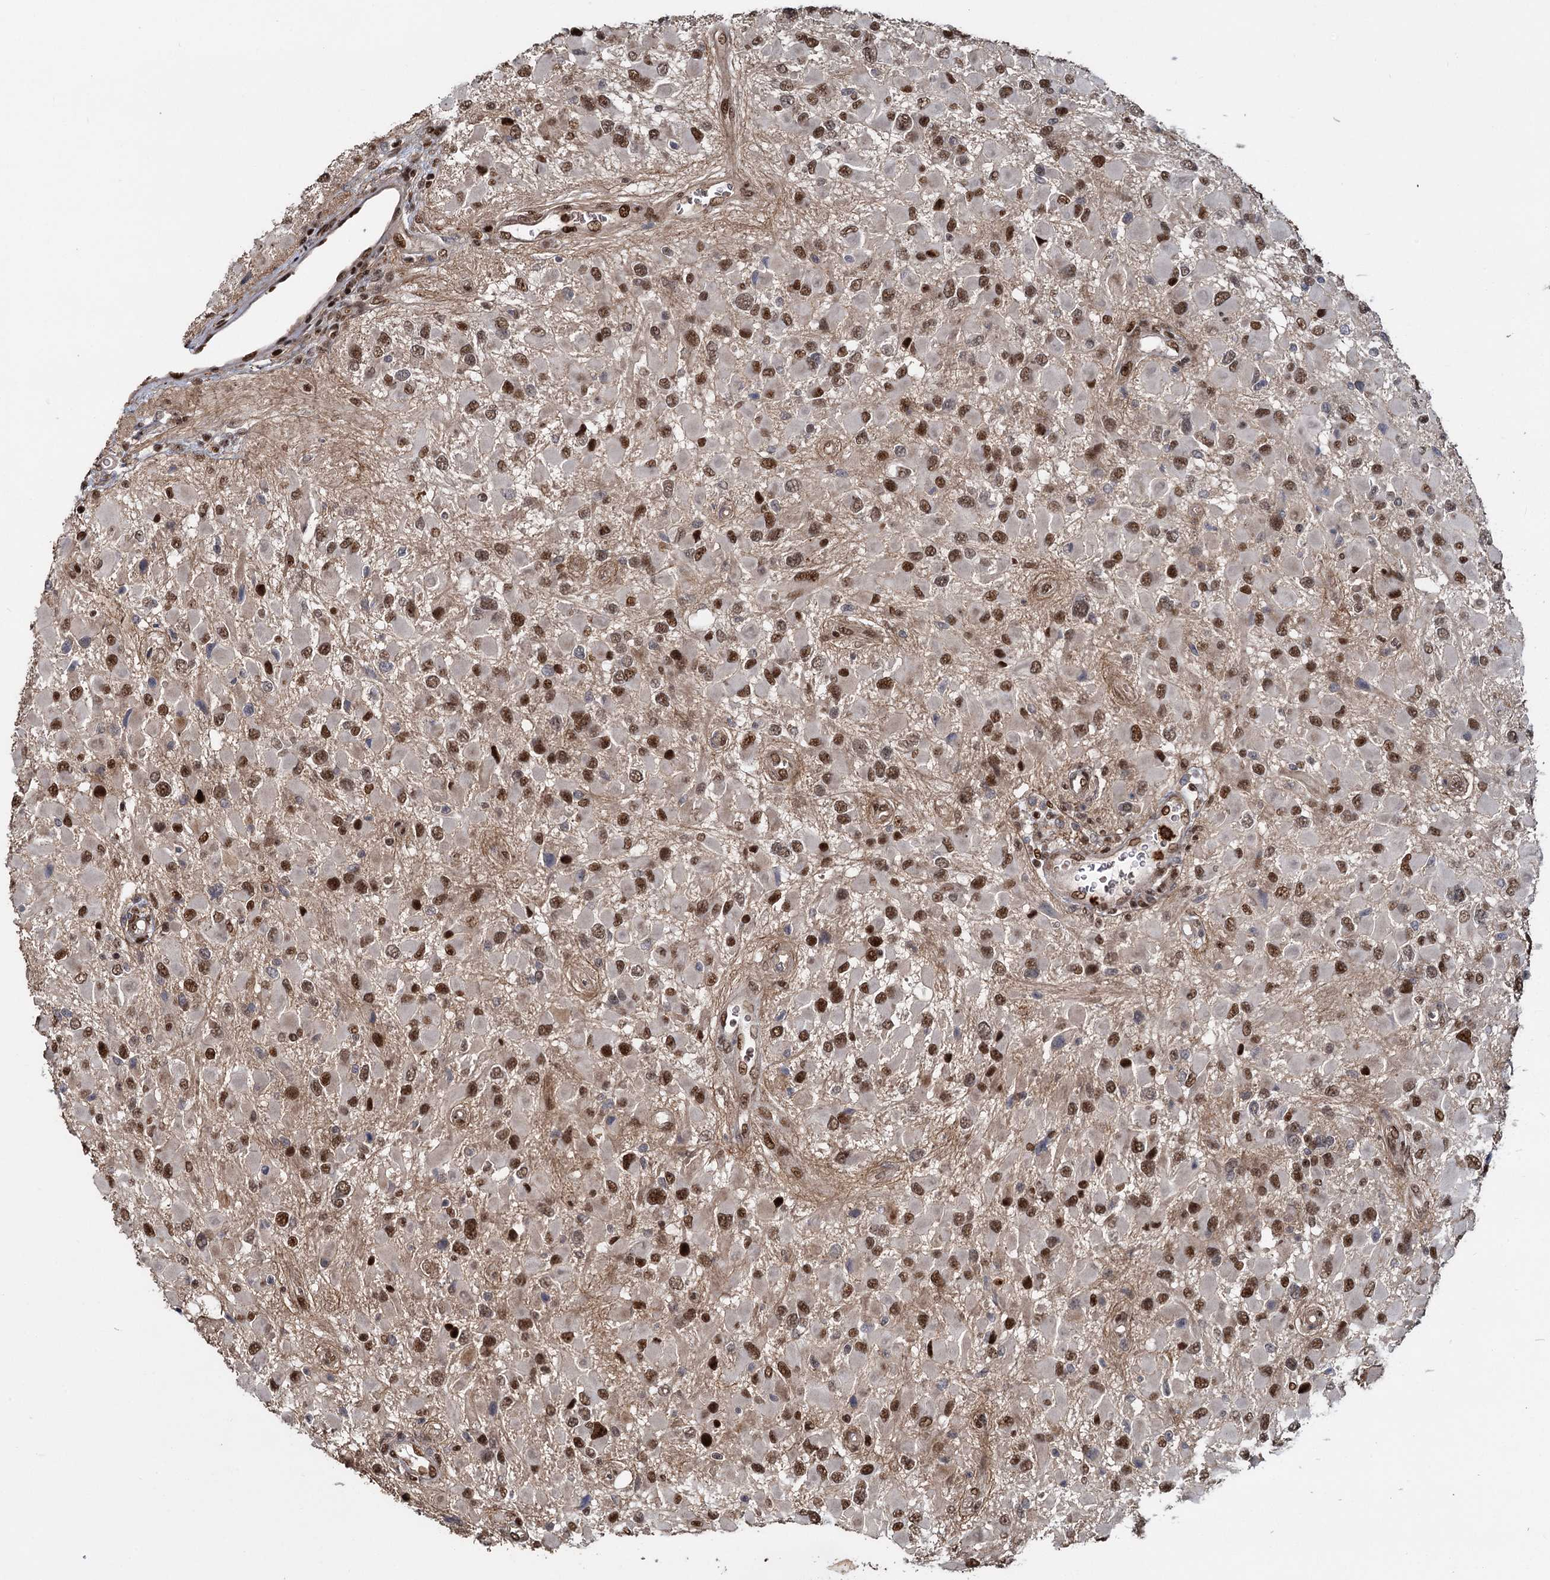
{"staining": {"intensity": "moderate", "quantity": ">75%", "location": "nuclear"}, "tissue": "glioma", "cell_type": "Tumor cells", "image_type": "cancer", "snomed": [{"axis": "morphology", "description": "Glioma, malignant, High grade"}, {"axis": "topography", "description": "Brain"}], "caption": "Moderate nuclear positivity is appreciated in approximately >75% of tumor cells in glioma. The staining was performed using DAB (3,3'-diaminobenzidine) to visualize the protein expression in brown, while the nuclei were stained in blue with hematoxylin (Magnification: 20x).", "gene": "ANKRD49", "patient": {"sex": "male", "age": 53}}